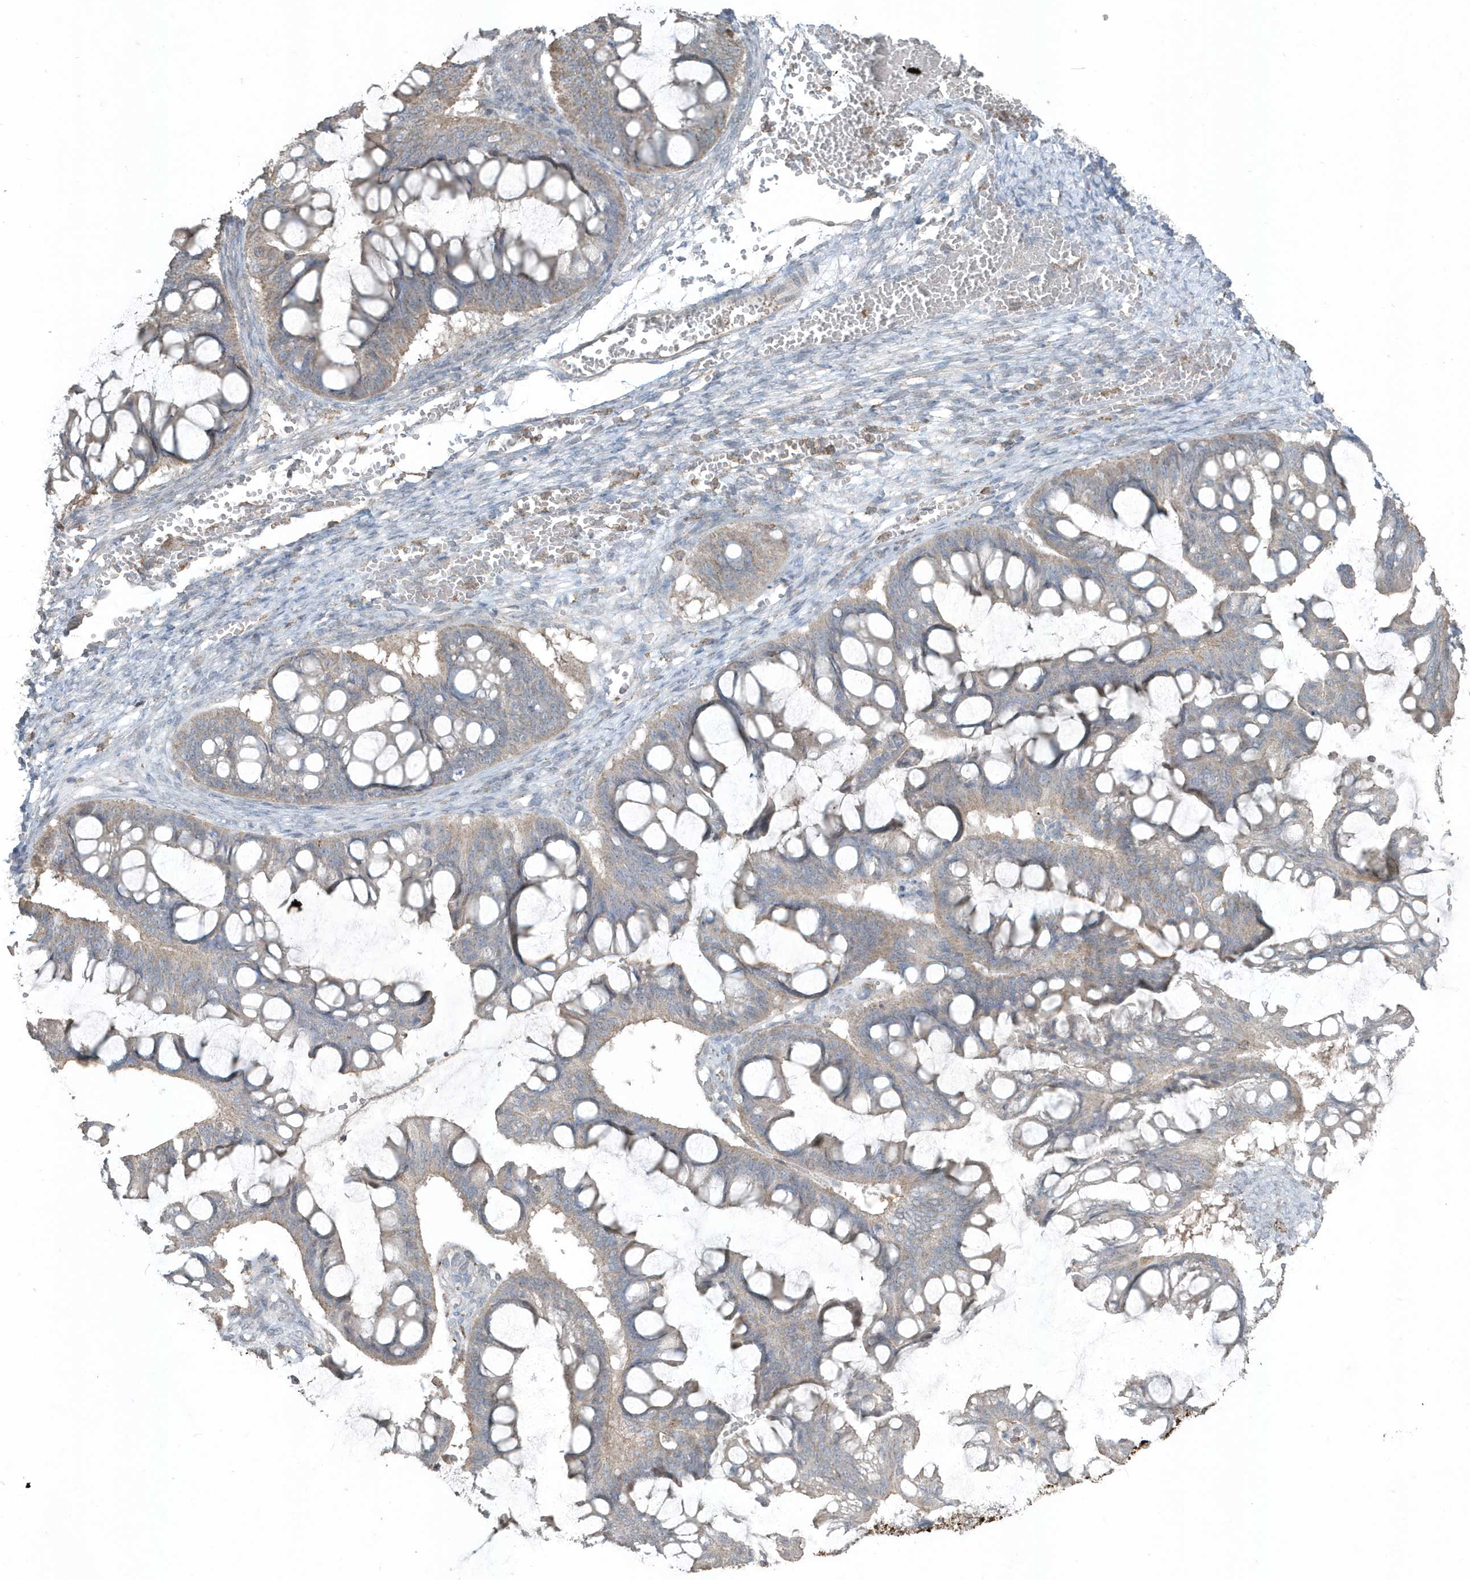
{"staining": {"intensity": "weak", "quantity": "<25%", "location": "cytoplasmic/membranous"}, "tissue": "ovarian cancer", "cell_type": "Tumor cells", "image_type": "cancer", "snomed": [{"axis": "morphology", "description": "Cystadenocarcinoma, mucinous, NOS"}, {"axis": "topography", "description": "Ovary"}], "caption": "DAB immunohistochemical staining of mucinous cystadenocarcinoma (ovarian) shows no significant staining in tumor cells.", "gene": "ACTC1", "patient": {"sex": "female", "age": 73}}